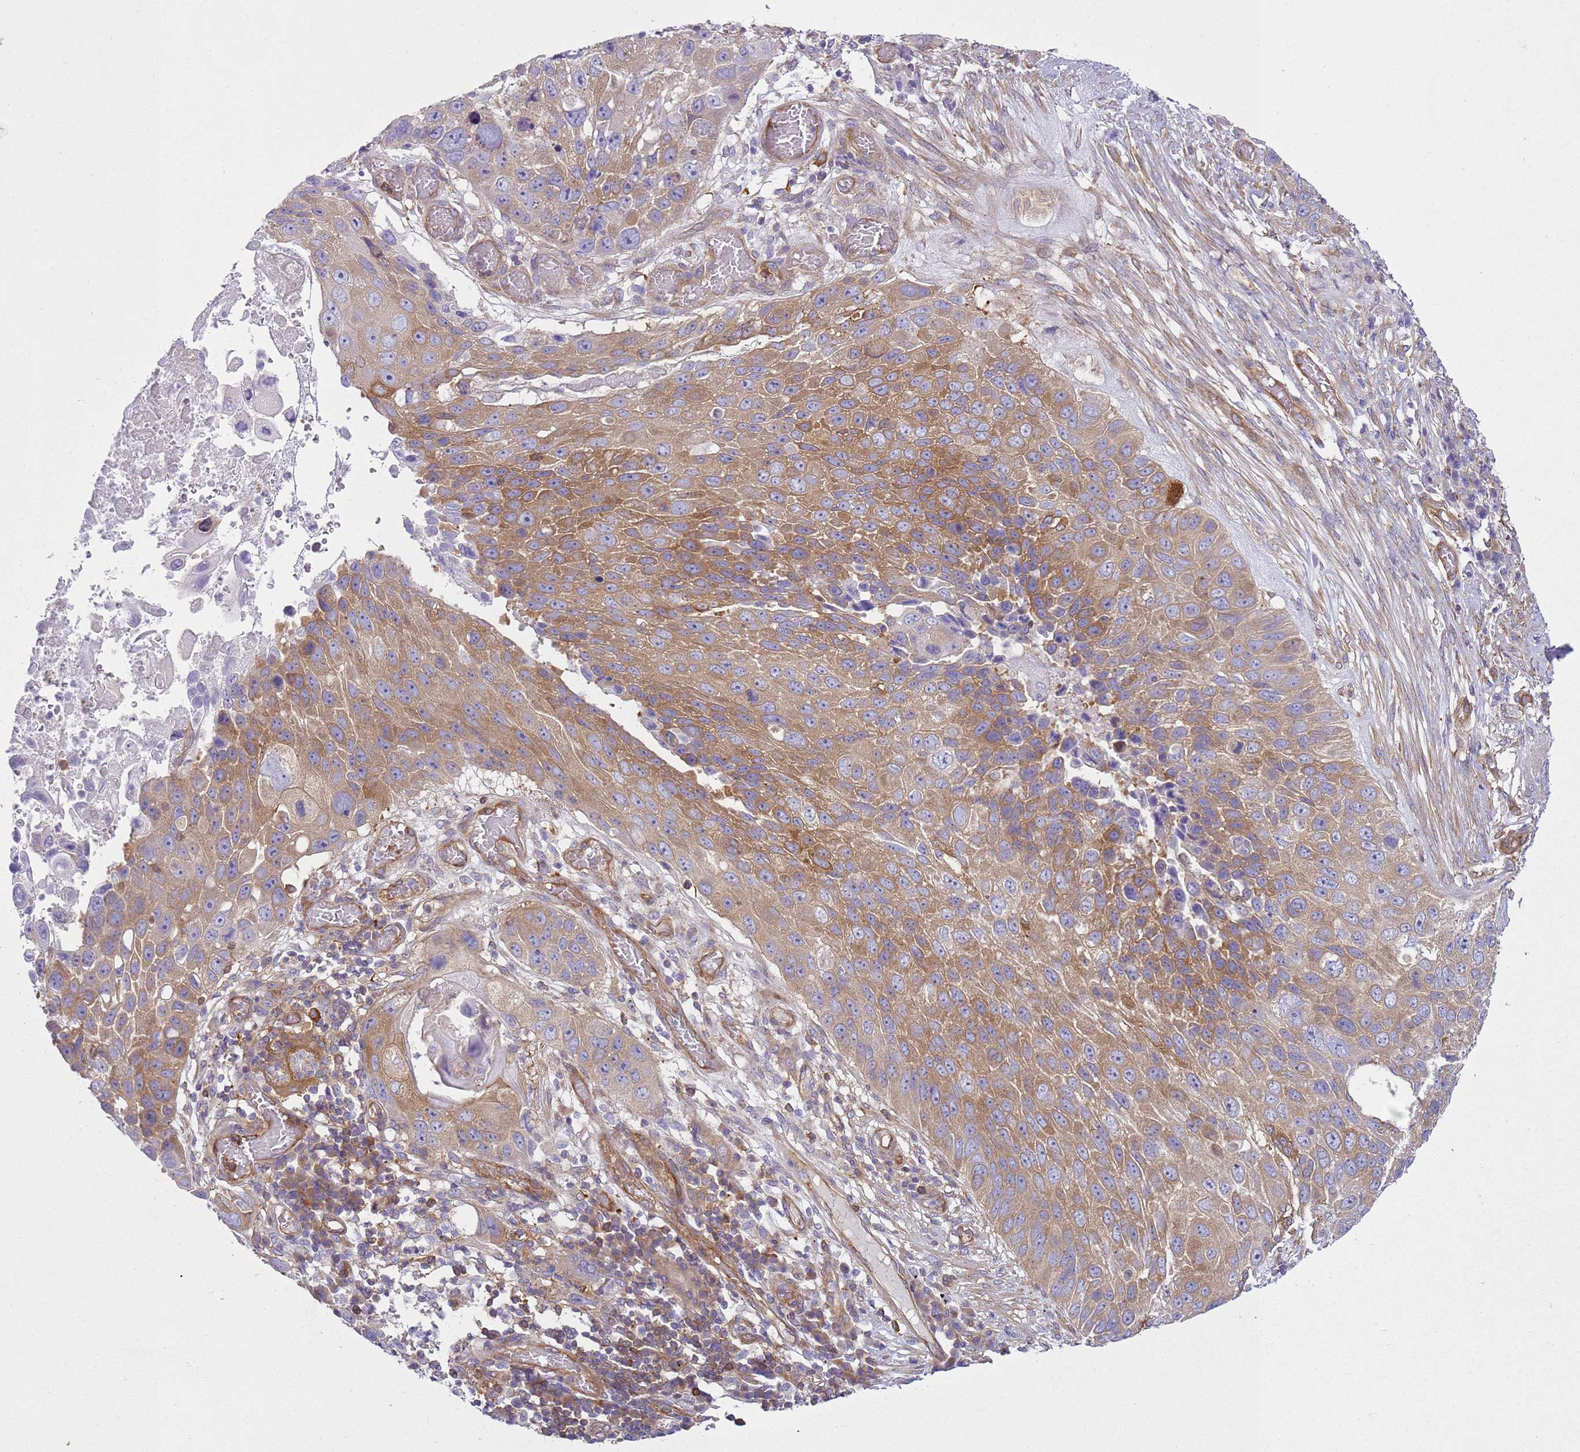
{"staining": {"intensity": "moderate", "quantity": ">75%", "location": "cytoplasmic/membranous"}, "tissue": "lung cancer", "cell_type": "Tumor cells", "image_type": "cancer", "snomed": [{"axis": "morphology", "description": "Squamous cell carcinoma, NOS"}, {"axis": "topography", "description": "Lung"}], "caption": "Lung cancer stained for a protein (brown) exhibits moderate cytoplasmic/membranous positive staining in approximately >75% of tumor cells.", "gene": "SNX21", "patient": {"sex": "male", "age": 61}}